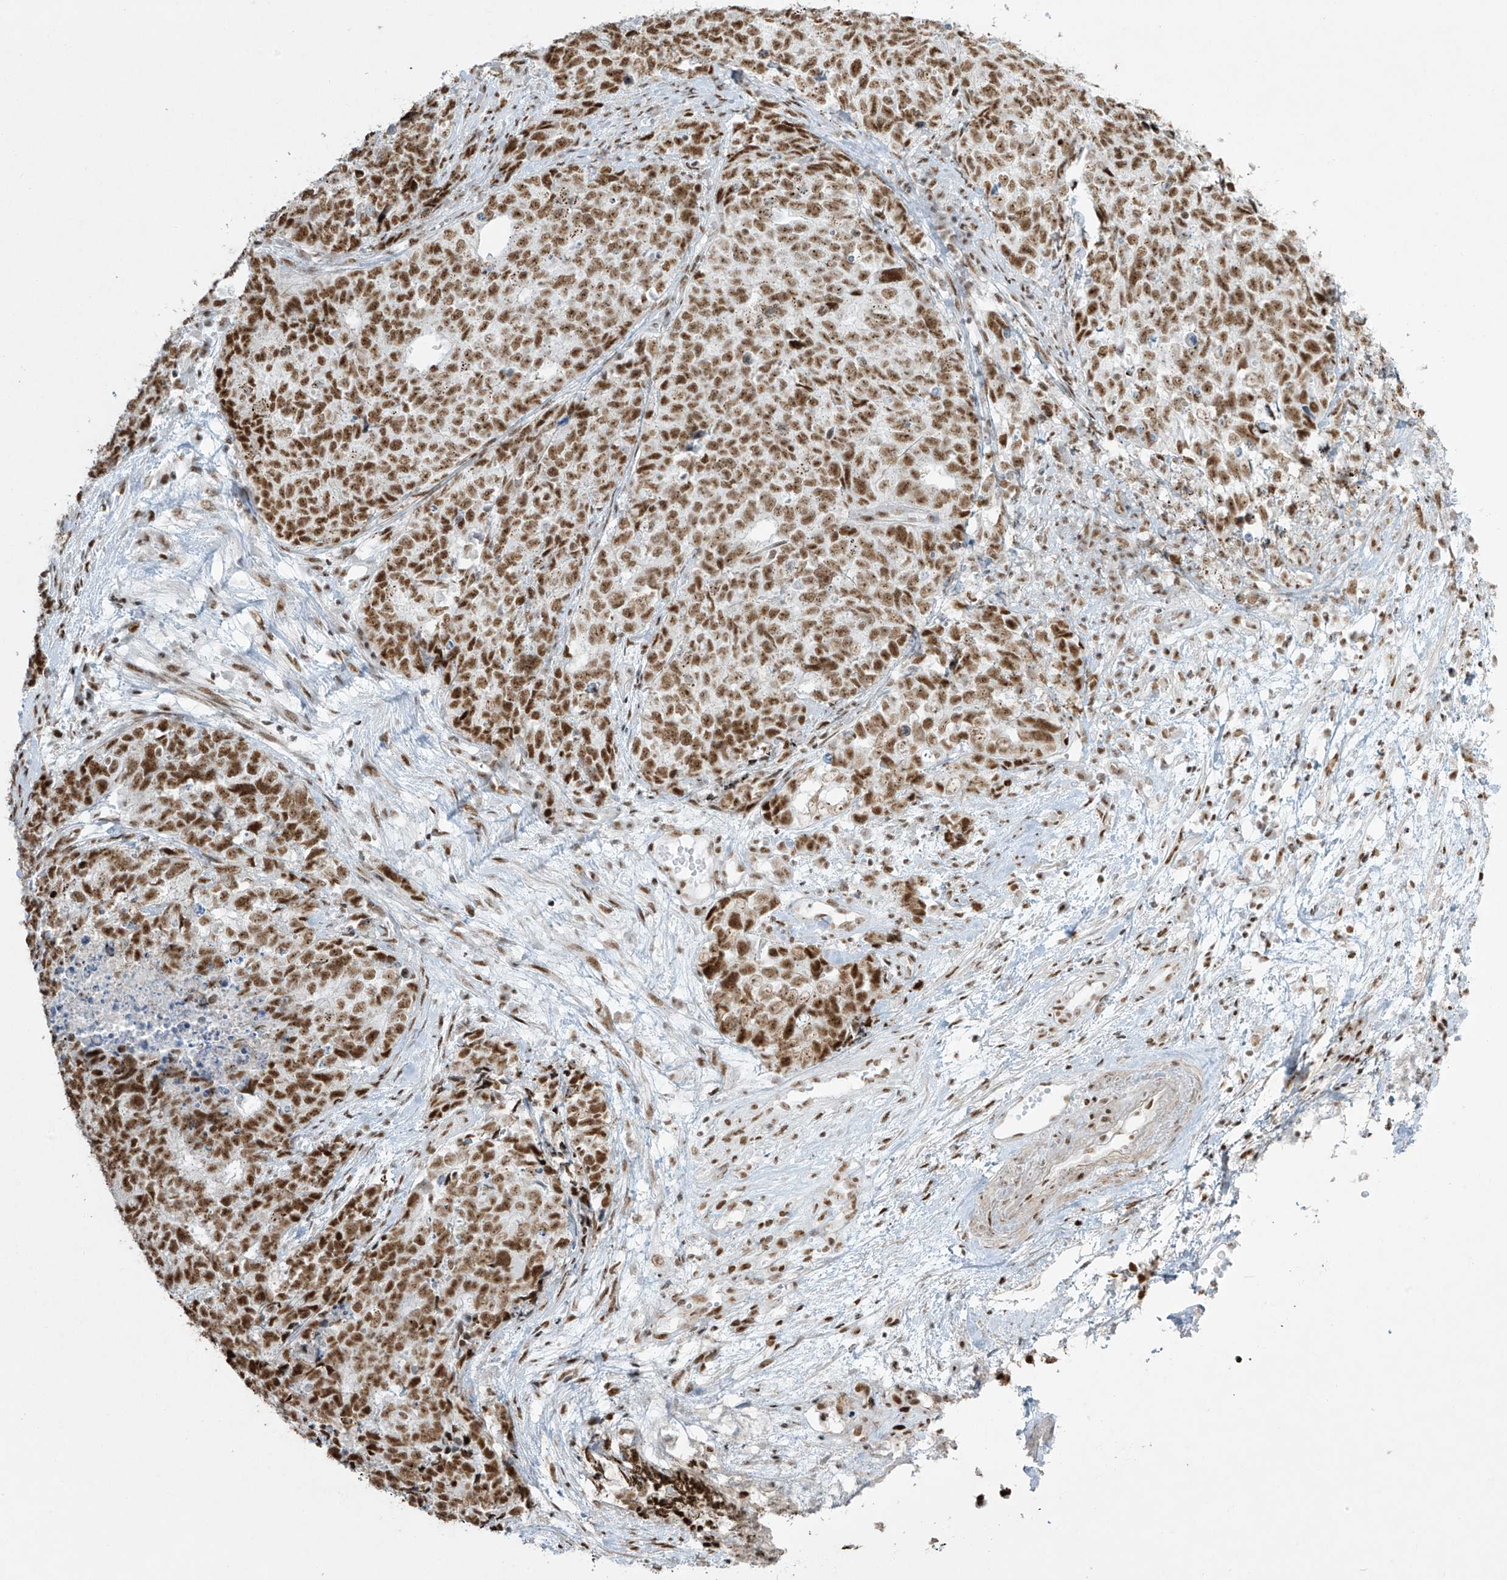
{"staining": {"intensity": "moderate", "quantity": ">75%", "location": "nuclear"}, "tissue": "cervical cancer", "cell_type": "Tumor cells", "image_type": "cancer", "snomed": [{"axis": "morphology", "description": "Squamous cell carcinoma, NOS"}, {"axis": "topography", "description": "Cervix"}], "caption": "A histopathology image of cervical cancer (squamous cell carcinoma) stained for a protein reveals moderate nuclear brown staining in tumor cells. The staining is performed using DAB (3,3'-diaminobenzidine) brown chromogen to label protein expression. The nuclei are counter-stained blue using hematoxylin.", "gene": "MS4A6A", "patient": {"sex": "female", "age": 63}}